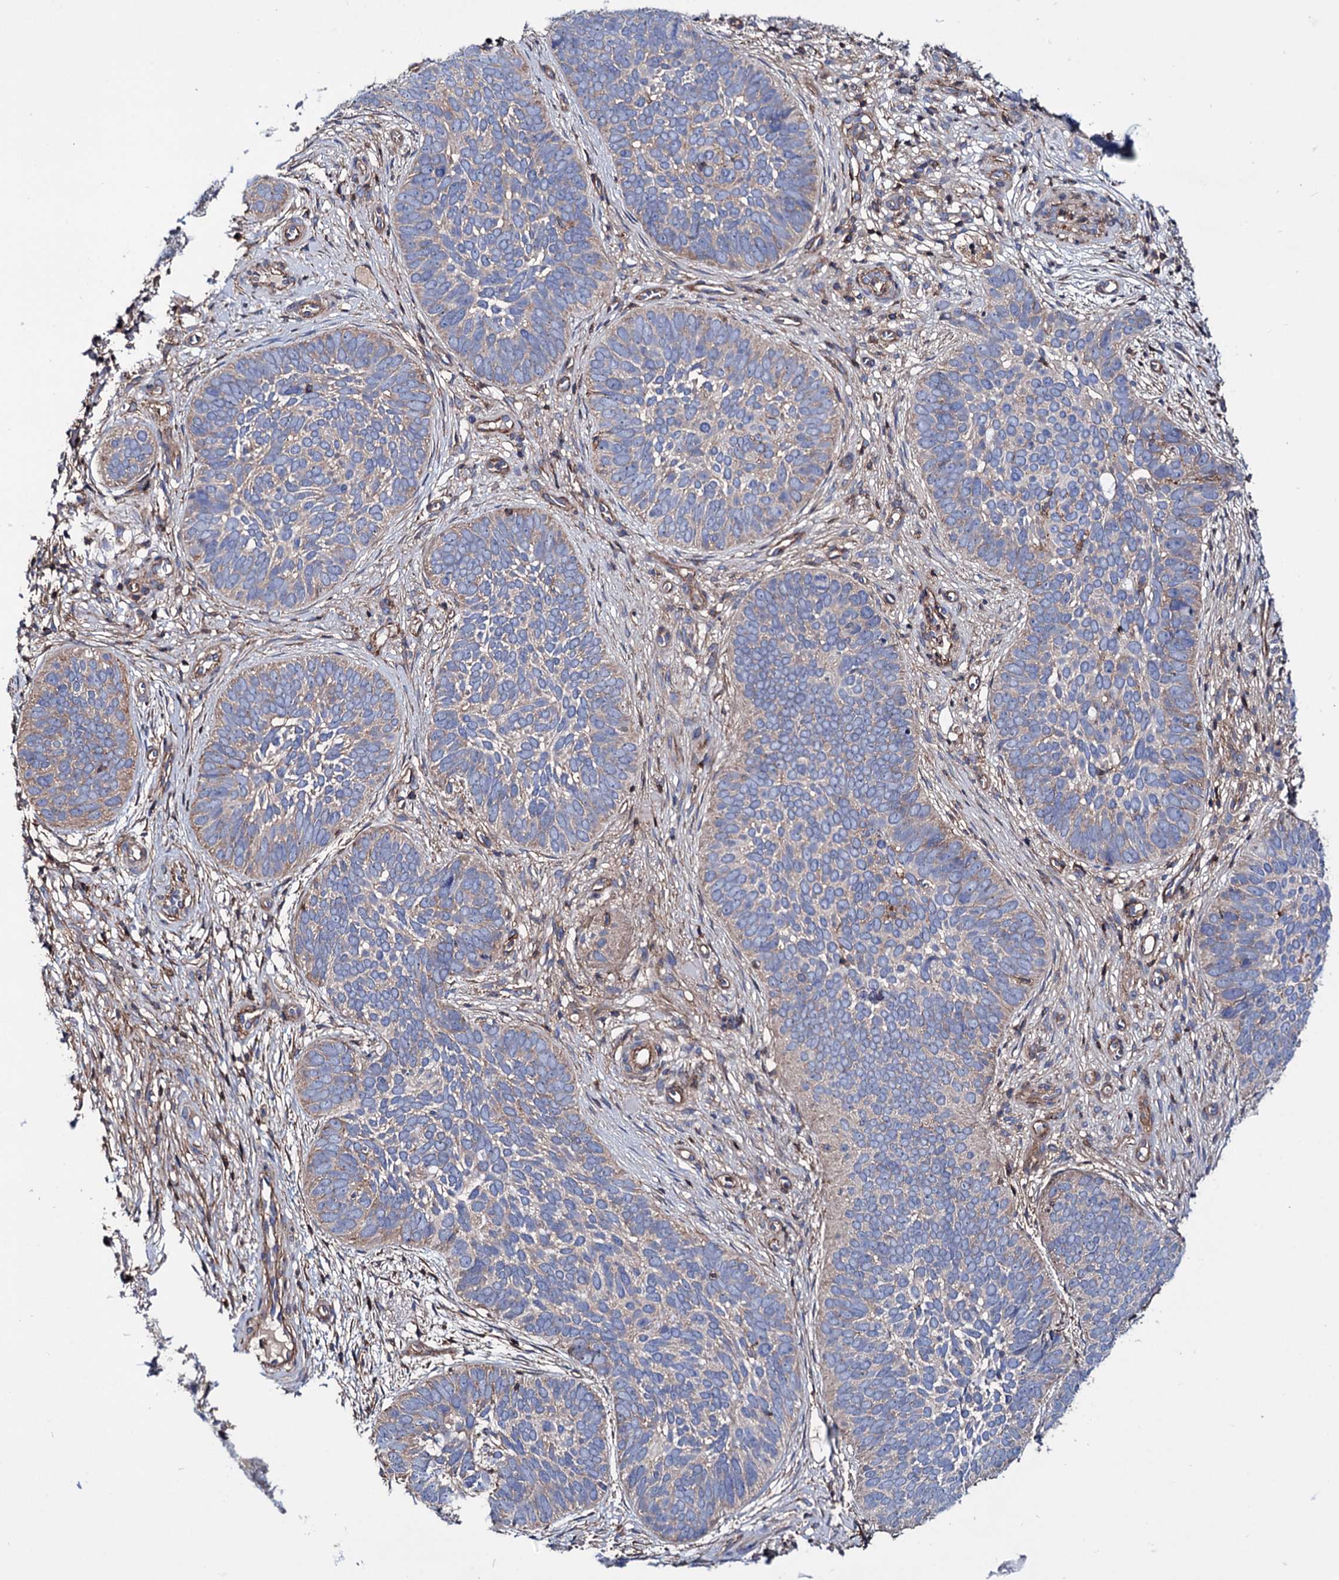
{"staining": {"intensity": "weak", "quantity": "<25%", "location": "cytoplasmic/membranous"}, "tissue": "skin cancer", "cell_type": "Tumor cells", "image_type": "cancer", "snomed": [{"axis": "morphology", "description": "Basal cell carcinoma"}, {"axis": "topography", "description": "Skin"}], "caption": "Tumor cells show no significant positivity in skin cancer.", "gene": "DEF6", "patient": {"sex": "male", "age": 89}}